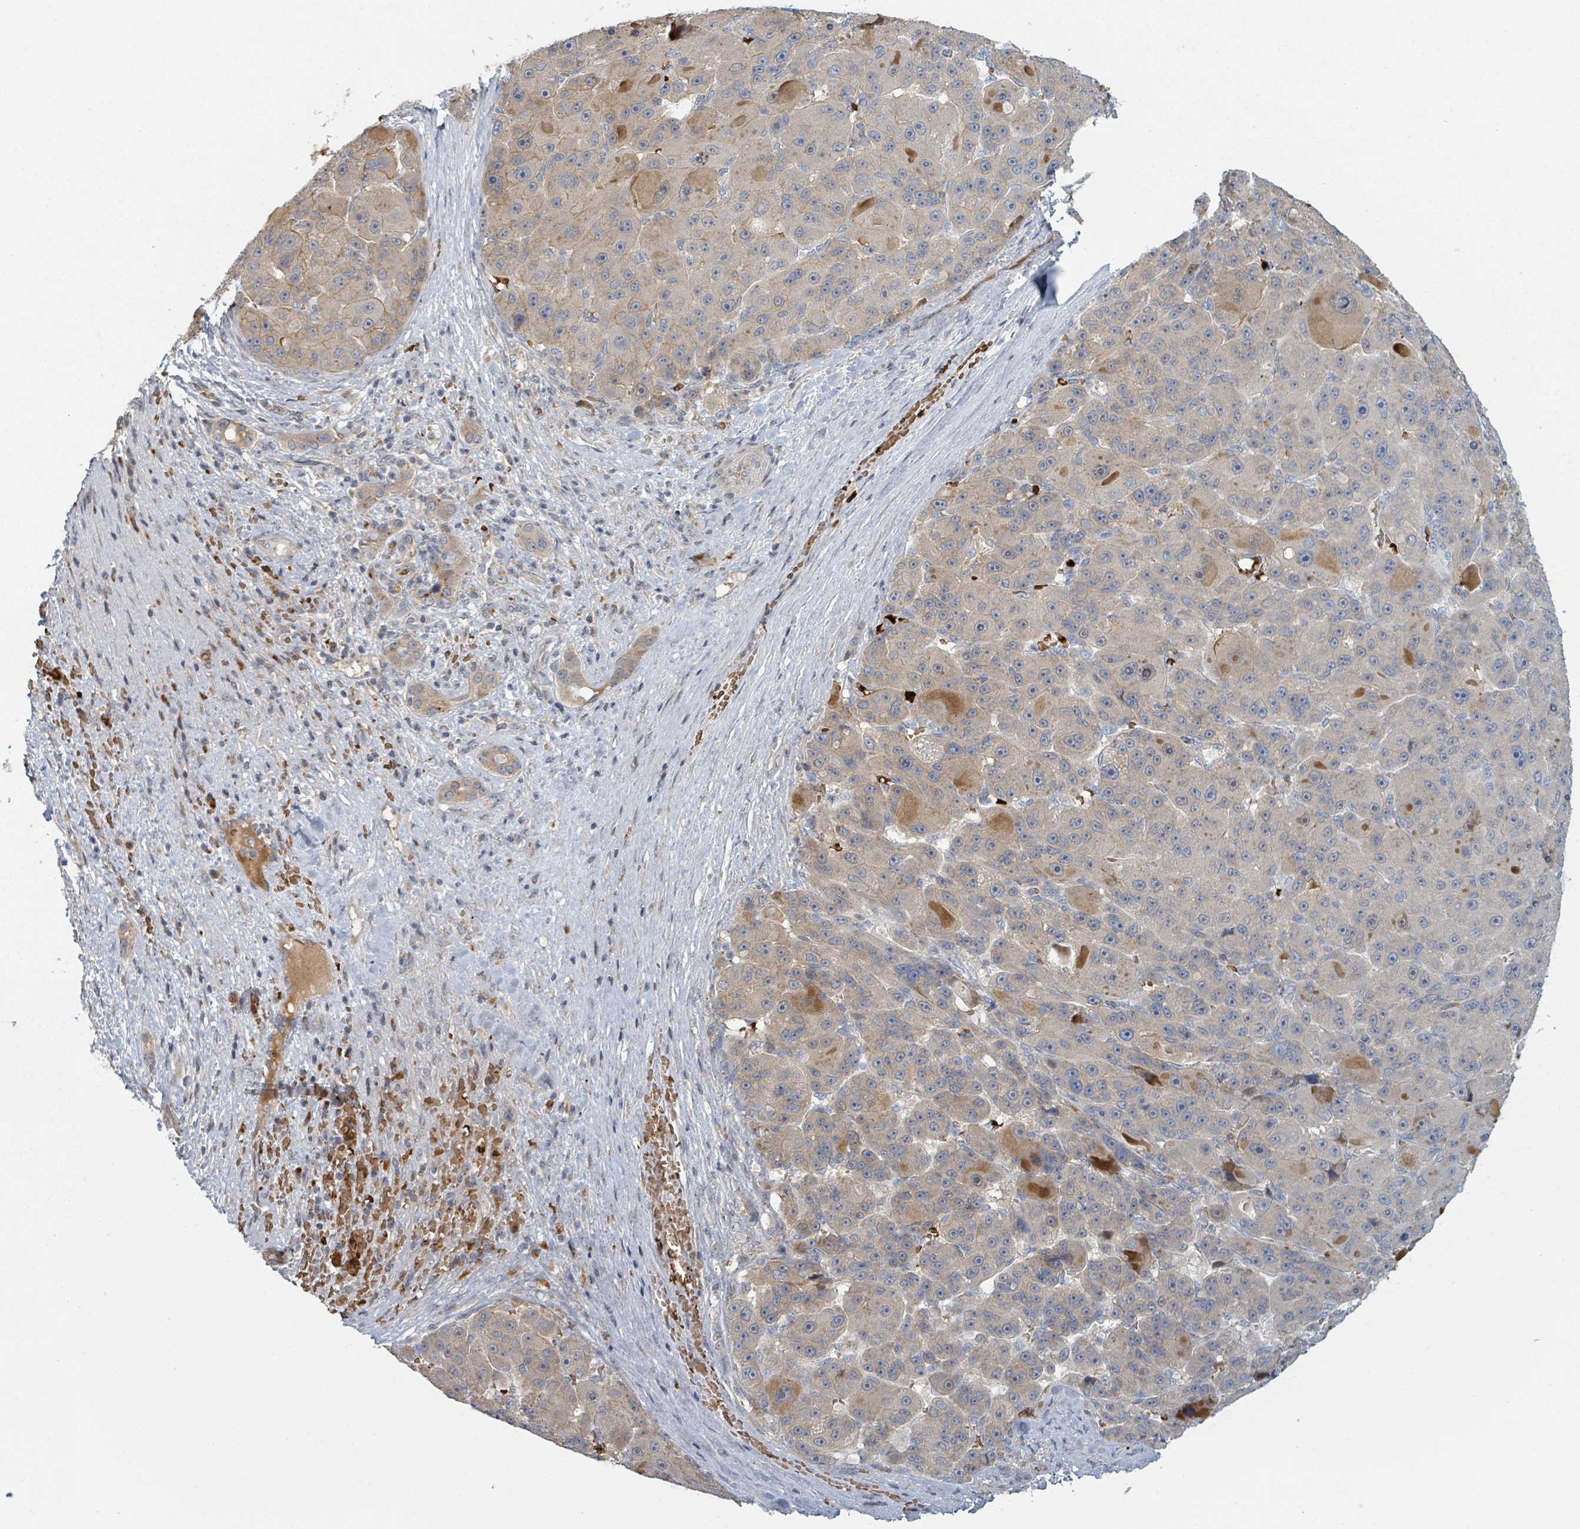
{"staining": {"intensity": "moderate", "quantity": "<25%", "location": "cytoplasmic/membranous"}, "tissue": "liver cancer", "cell_type": "Tumor cells", "image_type": "cancer", "snomed": [{"axis": "morphology", "description": "Carcinoma, Hepatocellular, NOS"}, {"axis": "topography", "description": "Liver"}], "caption": "A photomicrograph showing moderate cytoplasmic/membranous expression in about <25% of tumor cells in liver hepatocellular carcinoma, as visualized by brown immunohistochemical staining.", "gene": "TRPC4AP", "patient": {"sex": "male", "age": 76}}